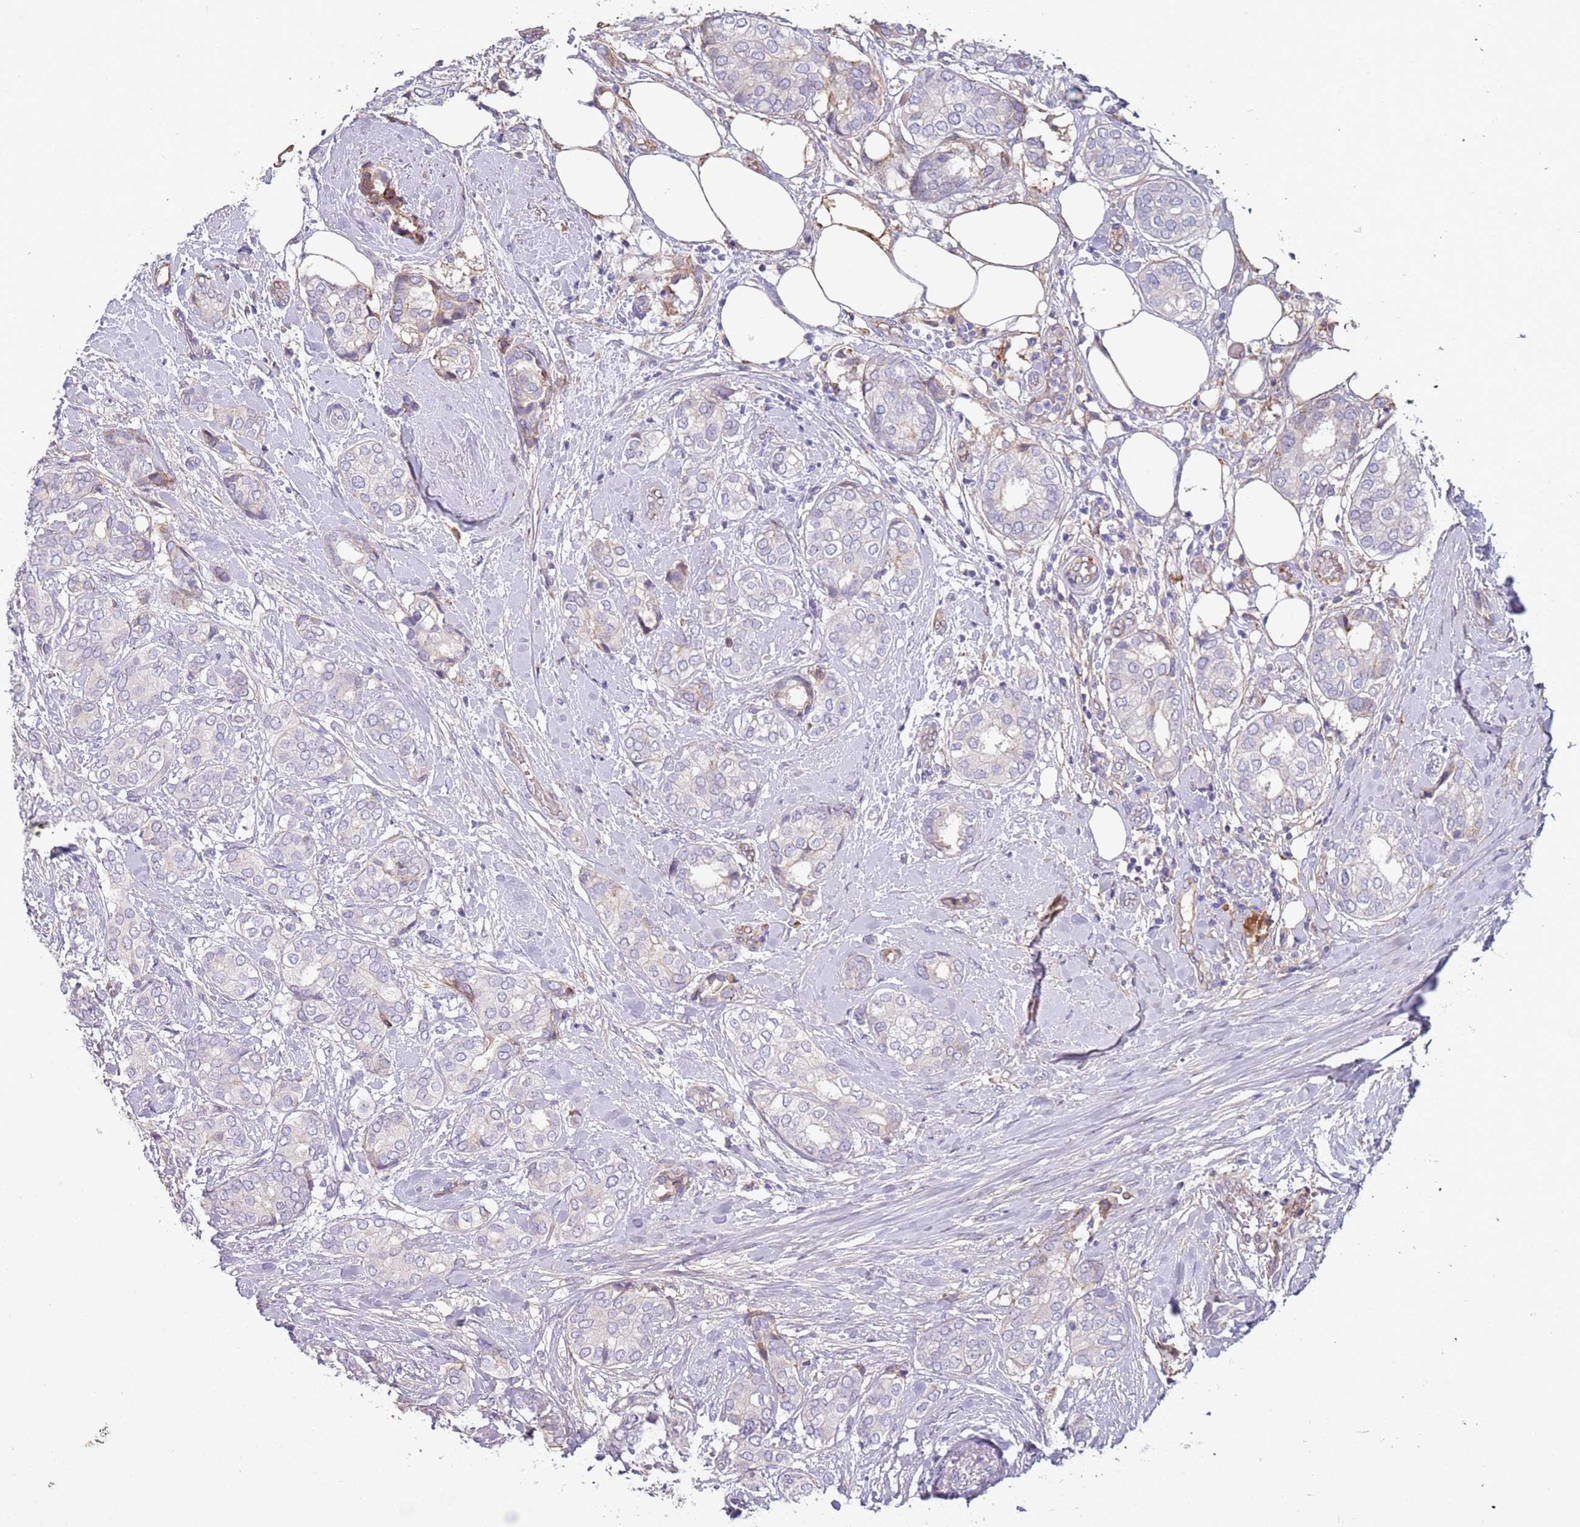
{"staining": {"intensity": "negative", "quantity": "none", "location": "none"}, "tissue": "breast cancer", "cell_type": "Tumor cells", "image_type": "cancer", "snomed": [{"axis": "morphology", "description": "Duct carcinoma"}, {"axis": "topography", "description": "Breast"}], "caption": "DAB immunohistochemical staining of human infiltrating ductal carcinoma (breast) shows no significant staining in tumor cells. The staining was performed using DAB to visualize the protein expression in brown, while the nuclei were stained in blue with hematoxylin (Magnification: 20x).", "gene": "NBPF3", "patient": {"sex": "female", "age": 73}}